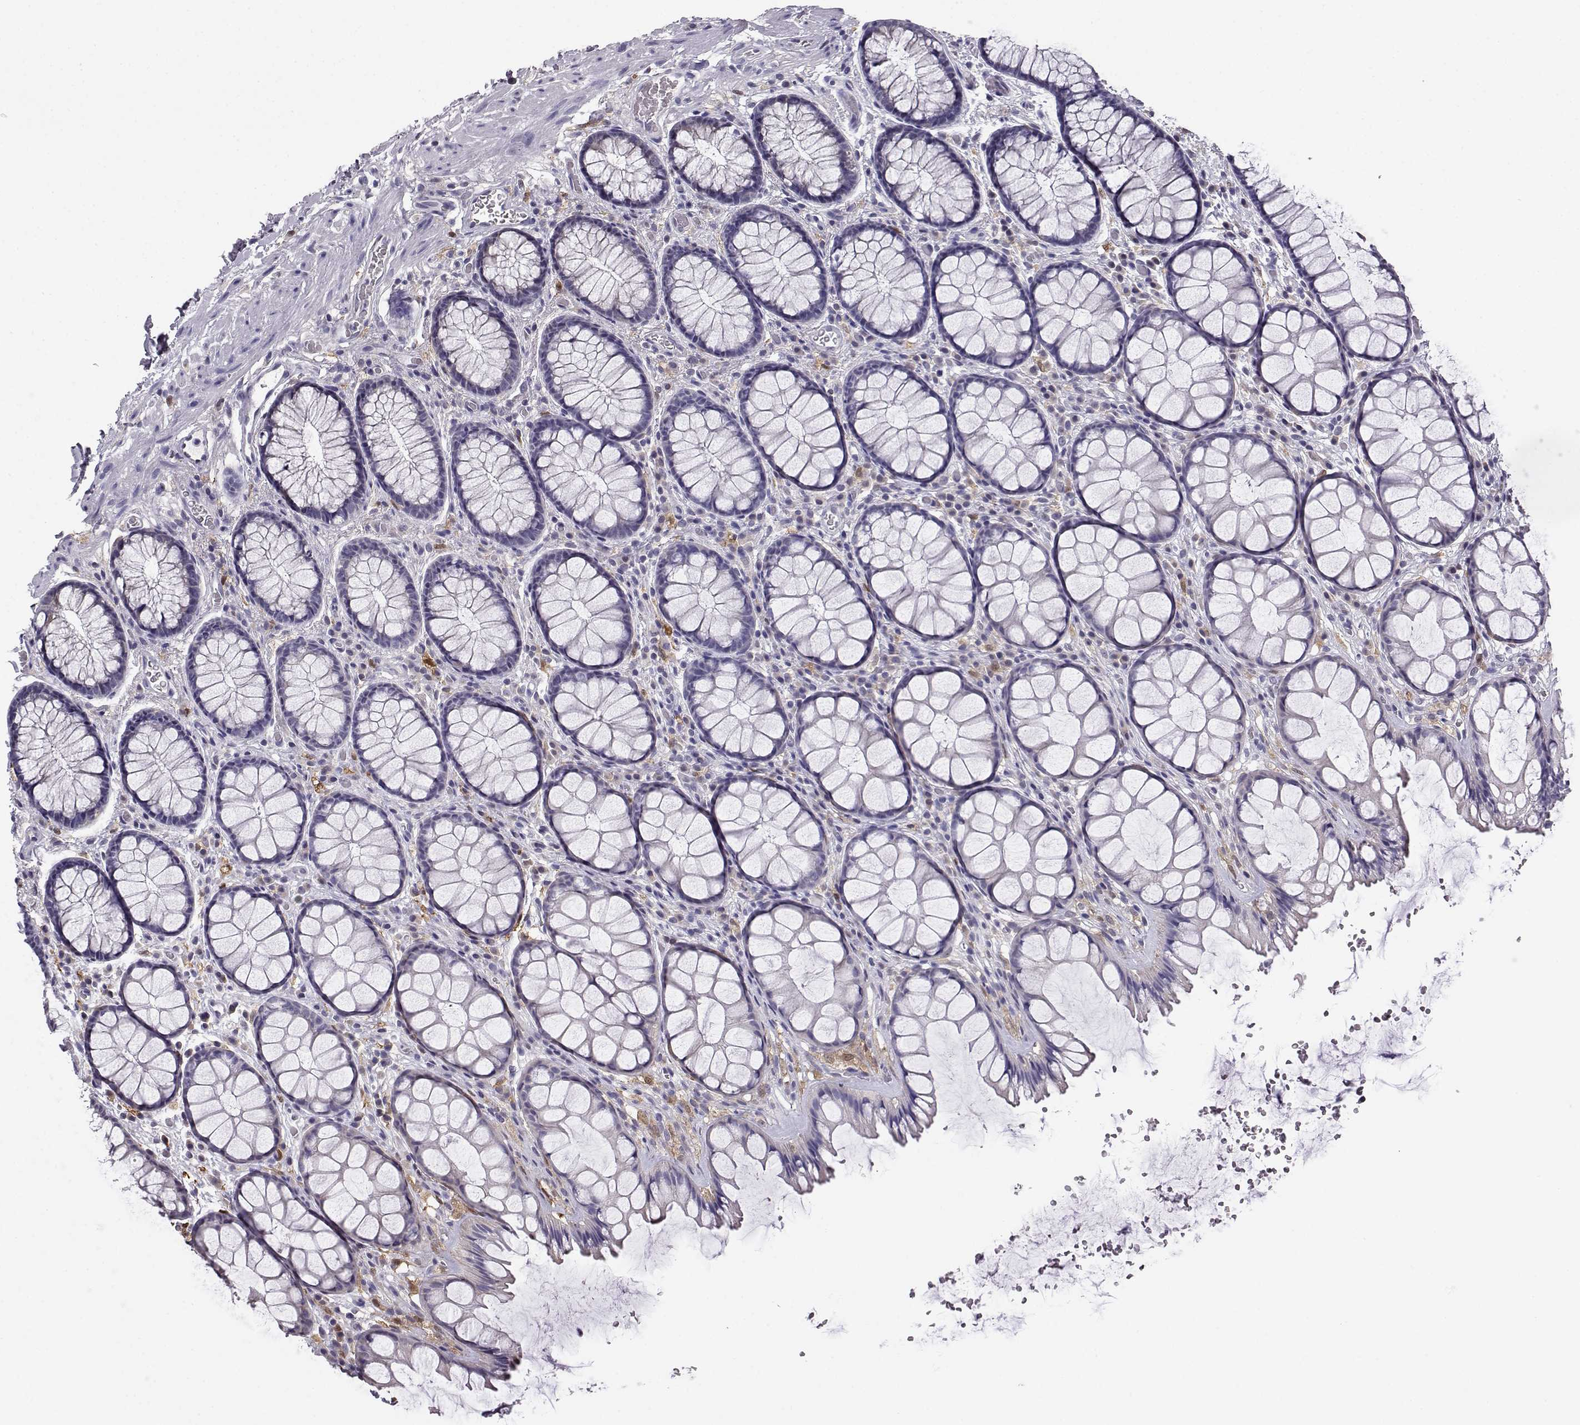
{"staining": {"intensity": "negative", "quantity": "none", "location": "none"}, "tissue": "rectum", "cell_type": "Glandular cells", "image_type": "normal", "snomed": [{"axis": "morphology", "description": "Normal tissue, NOS"}, {"axis": "topography", "description": "Rectum"}], "caption": "Image shows no protein expression in glandular cells of unremarkable rectum. Nuclei are stained in blue.", "gene": "AKR1B1", "patient": {"sex": "female", "age": 62}}